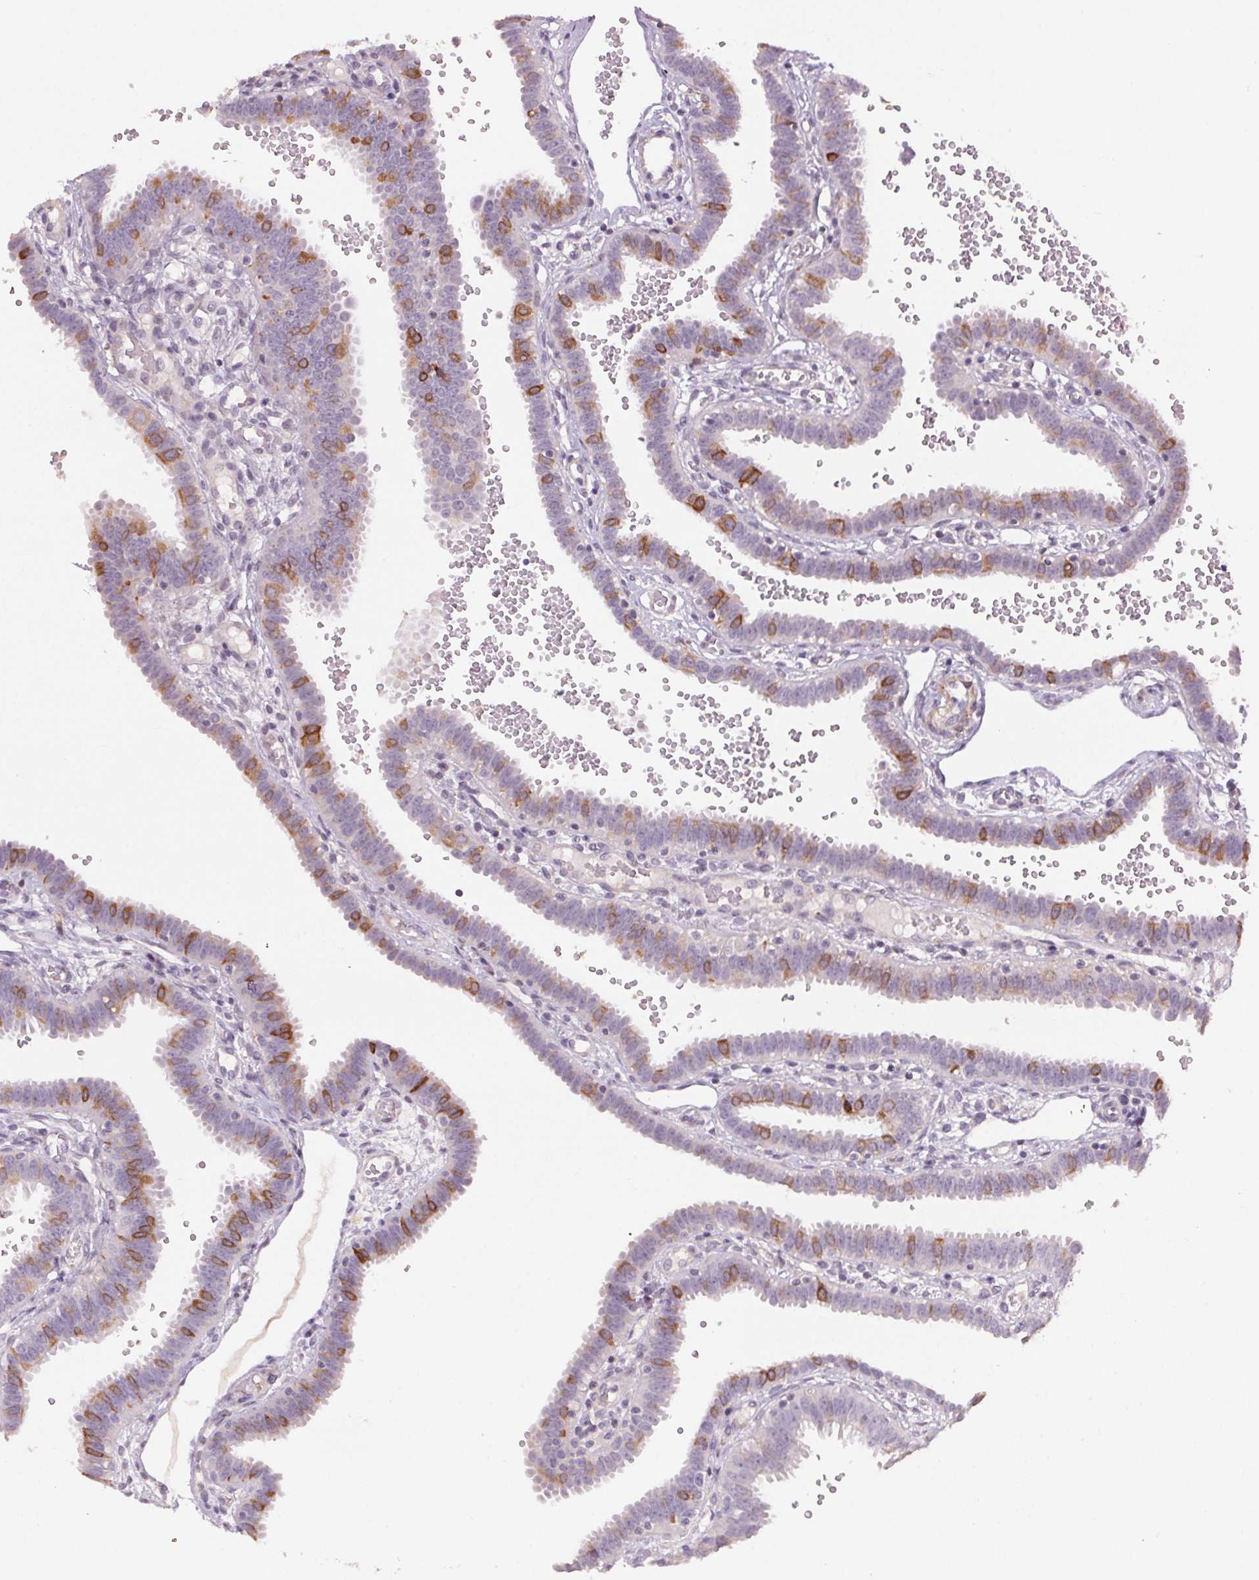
{"staining": {"intensity": "strong", "quantity": "25%-75%", "location": "cytoplasmic/membranous"}, "tissue": "fallopian tube", "cell_type": "Glandular cells", "image_type": "normal", "snomed": [{"axis": "morphology", "description": "Normal tissue, NOS"}, {"axis": "topography", "description": "Fallopian tube"}], "caption": "The immunohistochemical stain highlights strong cytoplasmic/membranous staining in glandular cells of normal fallopian tube.", "gene": "HHLA2", "patient": {"sex": "female", "age": 37}}